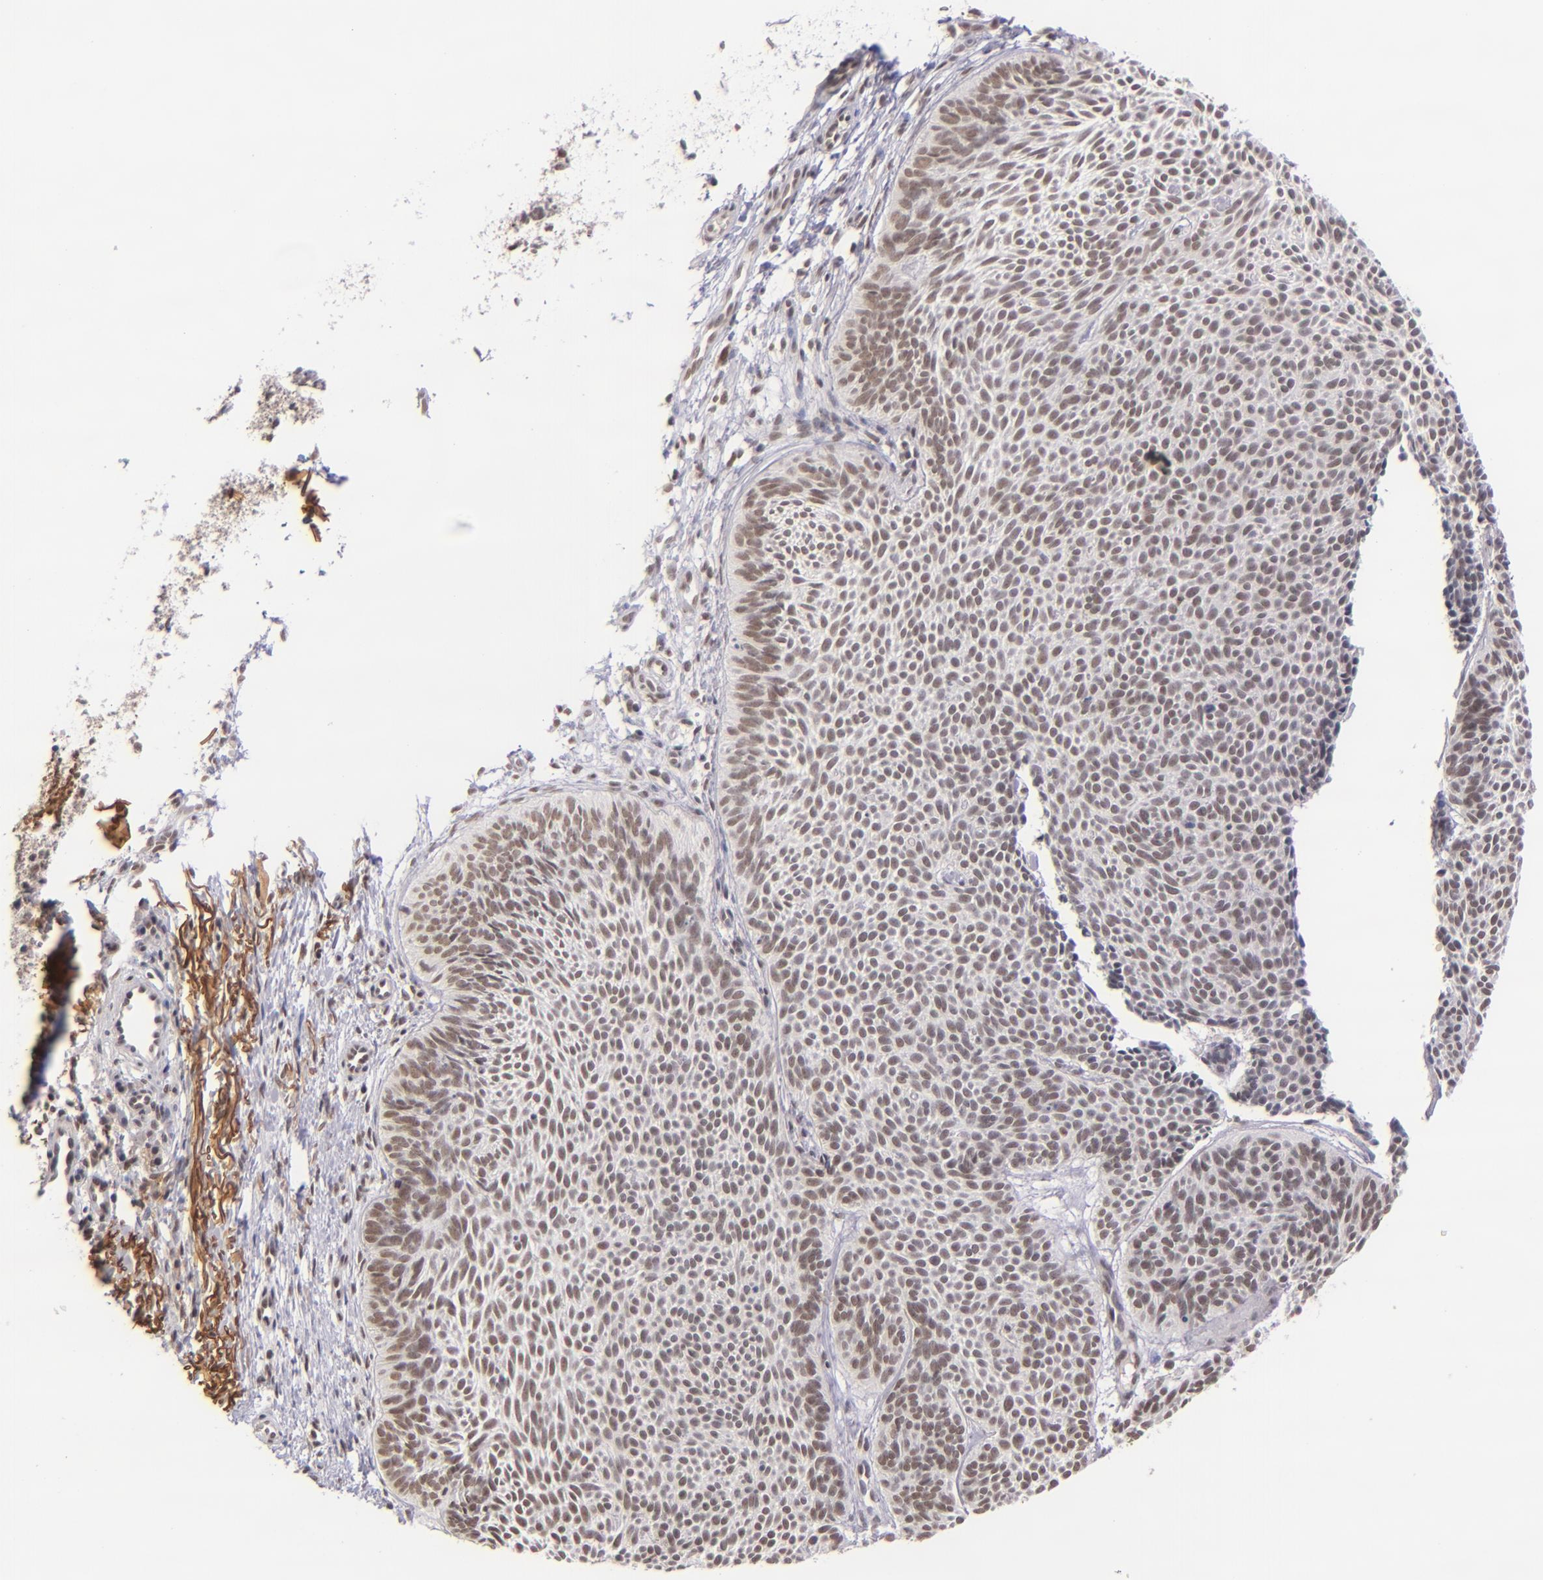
{"staining": {"intensity": "moderate", "quantity": ">75%", "location": "nuclear"}, "tissue": "skin cancer", "cell_type": "Tumor cells", "image_type": "cancer", "snomed": [{"axis": "morphology", "description": "Basal cell carcinoma"}, {"axis": "topography", "description": "Skin"}], "caption": "Moderate nuclear positivity for a protein is identified in about >75% of tumor cells of skin cancer using immunohistochemistry.", "gene": "ZNF148", "patient": {"sex": "male", "age": 84}}